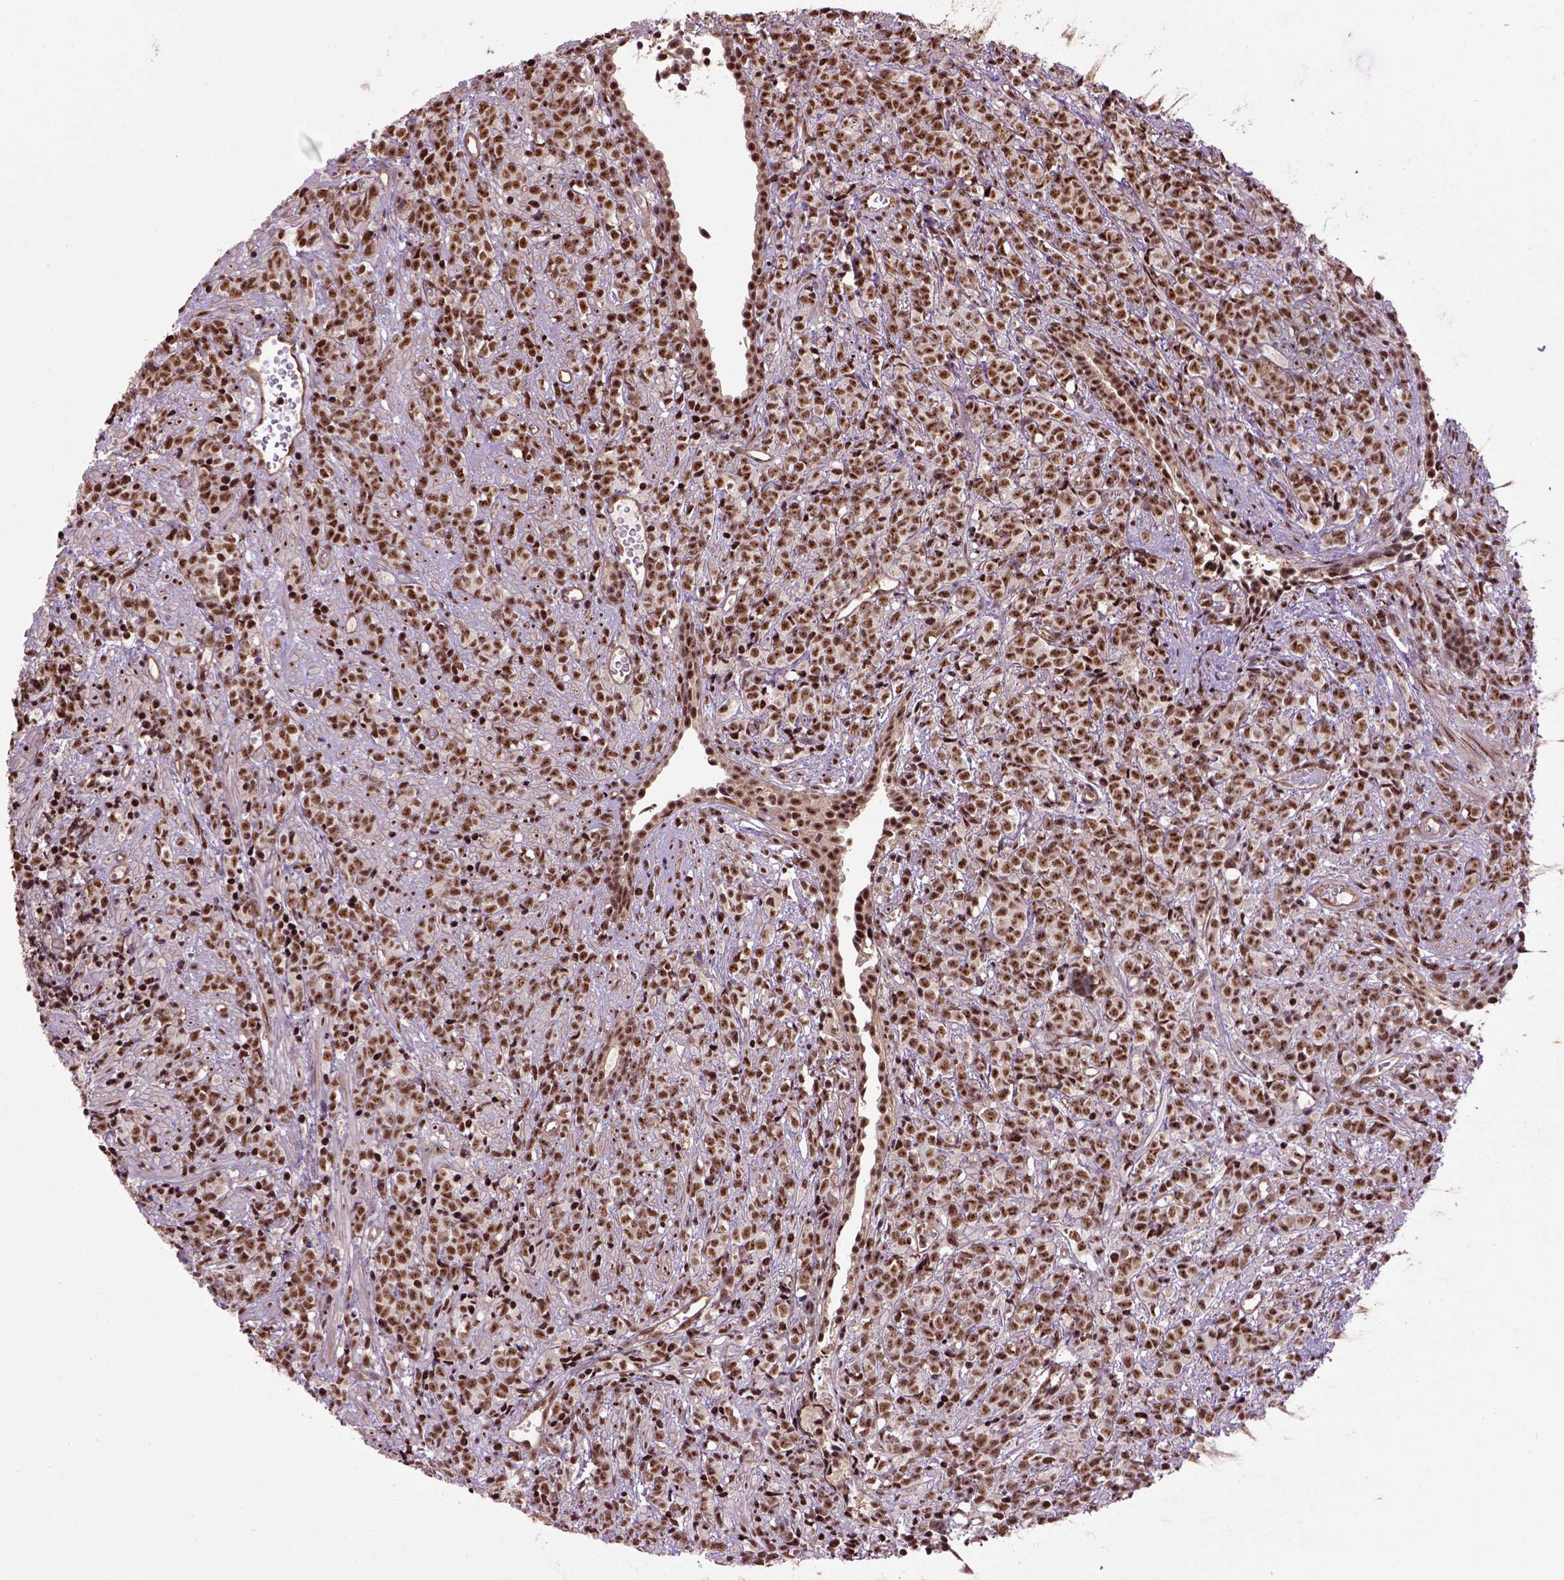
{"staining": {"intensity": "moderate", "quantity": ">75%", "location": "nuclear"}, "tissue": "prostate cancer", "cell_type": "Tumor cells", "image_type": "cancer", "snomed": [{"axis": "morphology", "description": "Adenocarcinoma, High grade"}, {"axis": "topography", "description": "Prostate"}], "caption": "Immunohistochemical staining of human prostate cancer exhibits medium levels of moderate nuclear expression in about >75% of tumor cells.", "gene": "PPIG", "patient": {"sex": "male", "age": 81}}